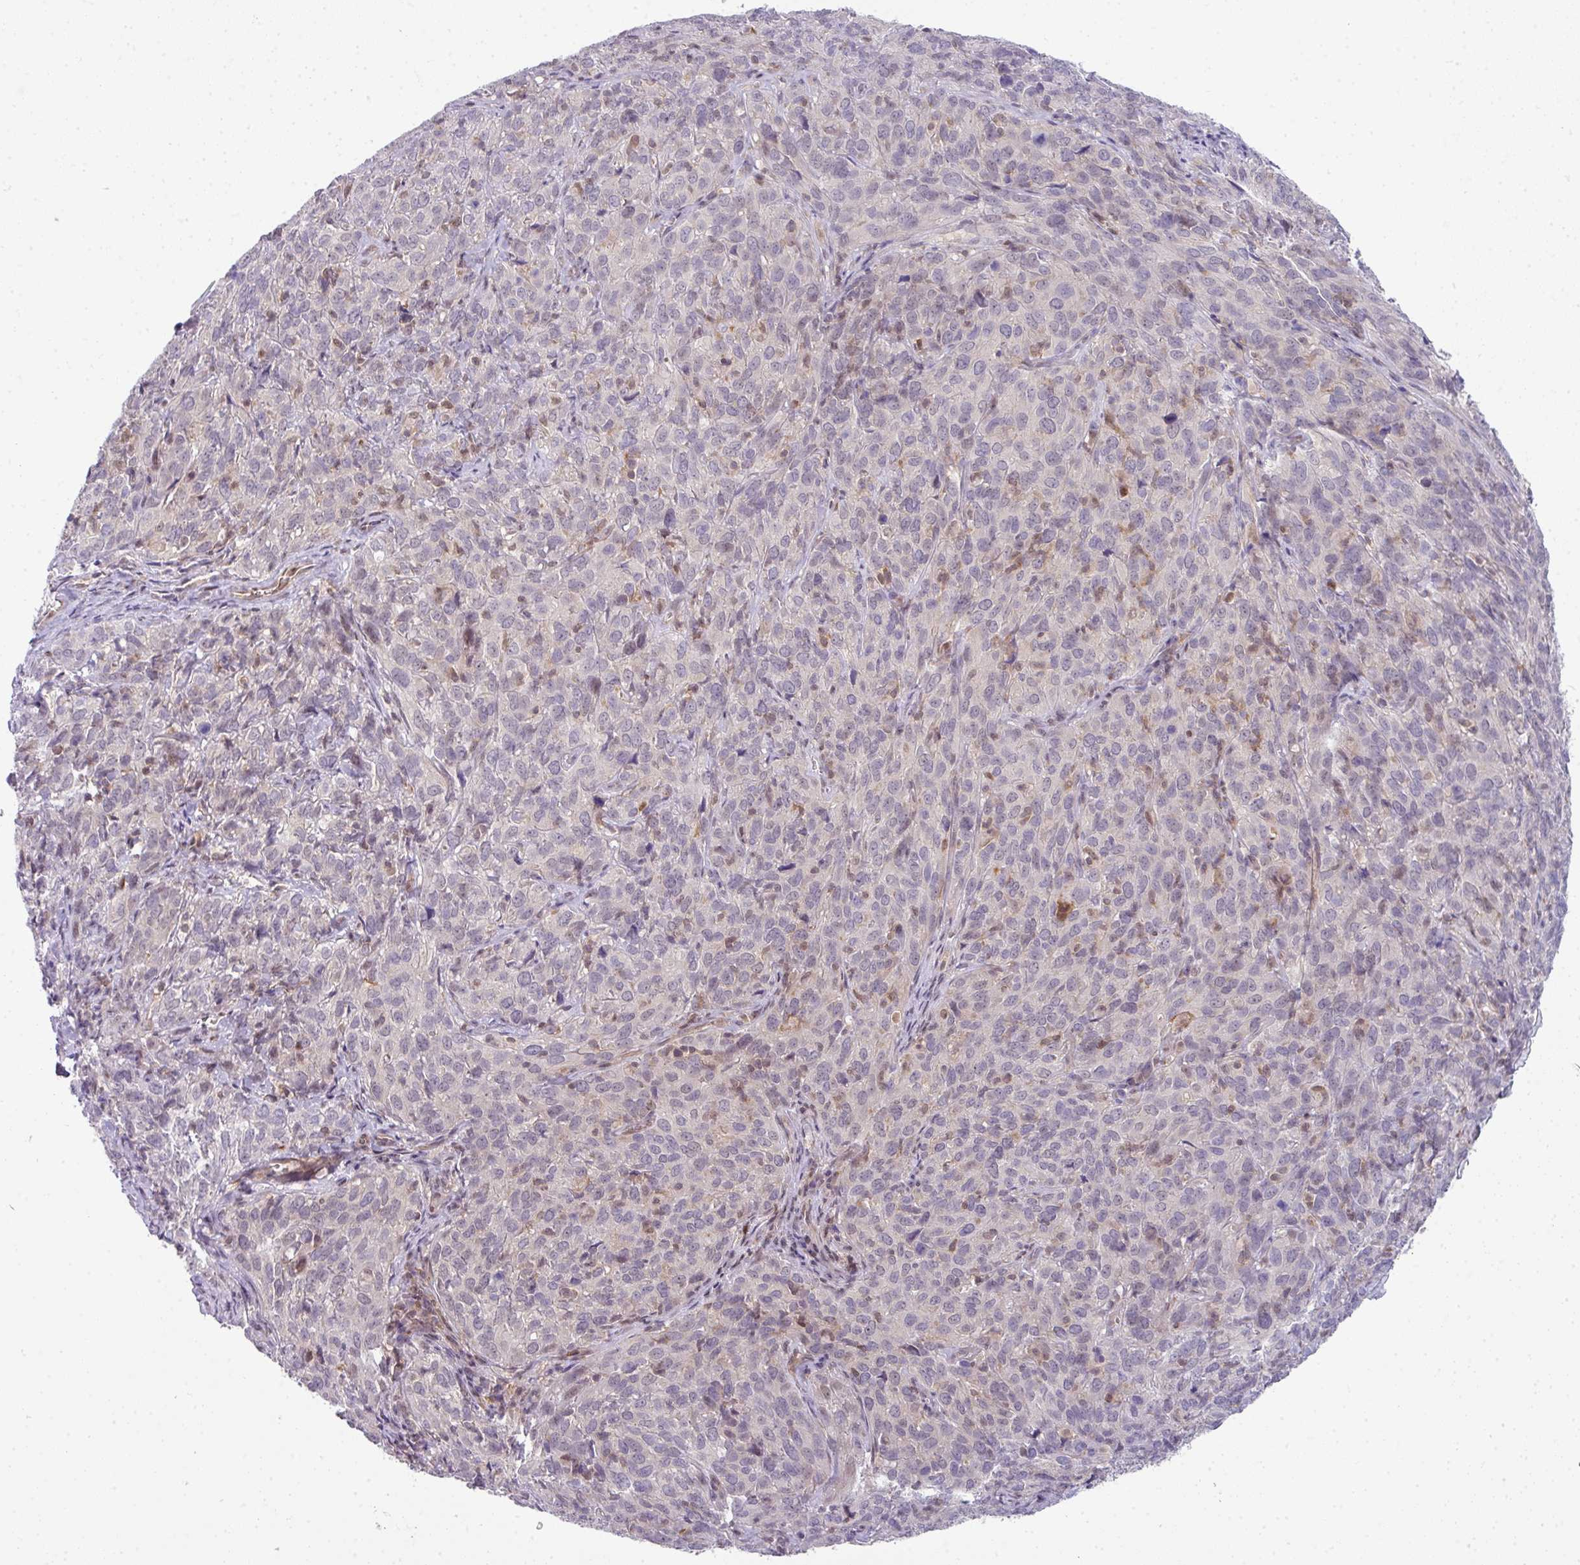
{"staining": {"intensity": "weak", "quantity": "<25%", "location": "nuclear"}, "tissue": "cervical cancer", "cell_type": "Tumor cells", "image_type": "cancer", "snomed": [{"axis": "morphology", "description": "Squamous cell carcinoma, NOS"}, {"axis": "topography", "description": "Cervix"}], "caption": "There is no significant expression in tumor cells of squamous cell carcinoma (cervical).", "gene": "STAT5A", "patient": {"sex": "female", "age": 51}}